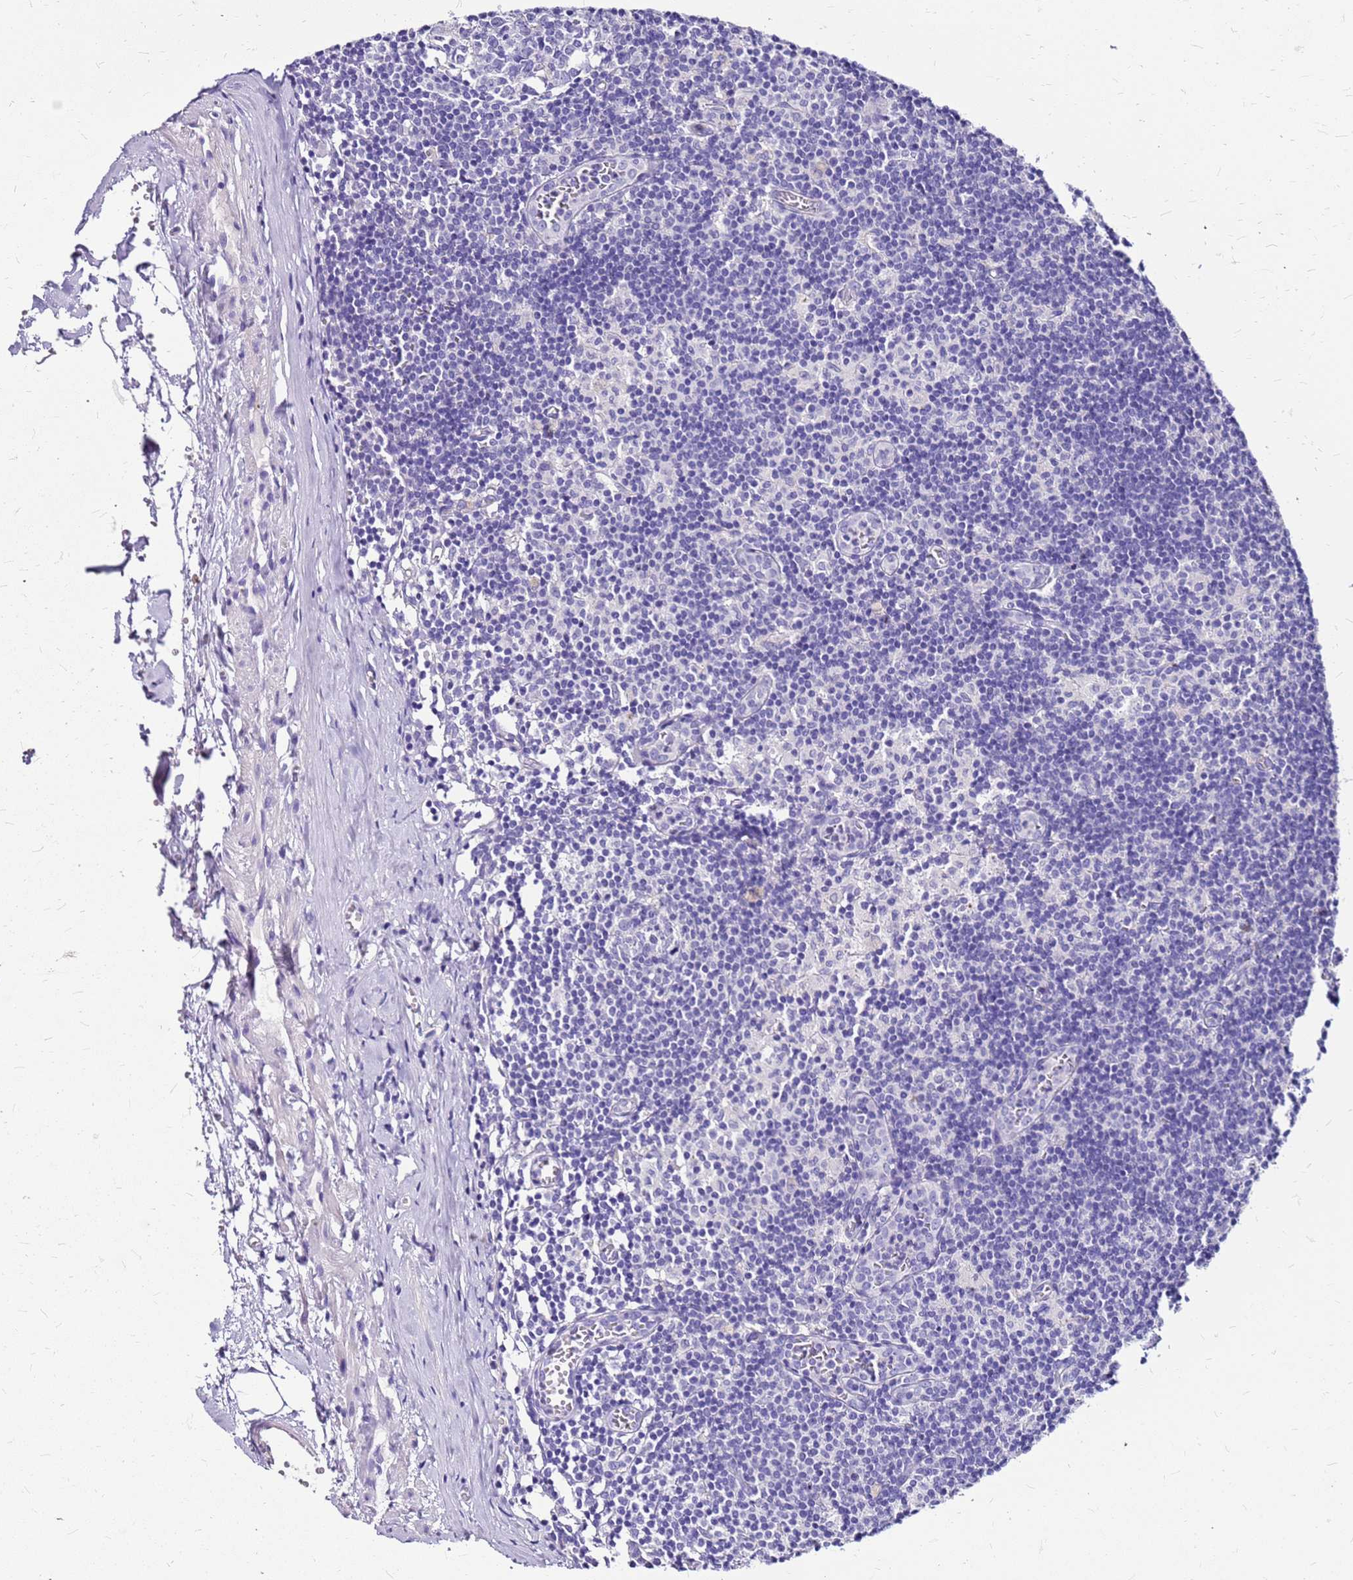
{"staining": {"intensity": "negative", "quantity": "none", "location": "none"}, "tissue": "lymph node", "cell_type": "Germinal center cells", "image_type": "normal", "snomed": [{"axis": "morphology", "description": "Normal tissue, NOS"}, {"axis": "topography", "description": "Lymph node"}], "caption": "High power microscopy image of an IHC micrograph of benign lymph node, revealing no significant staining in germinal center cells. (Immunohistochemistry (ihc), brightfield microscopy, high magnification).", "gene": "DCDC2B", "patient": {"sex": "female", "age": 42}}